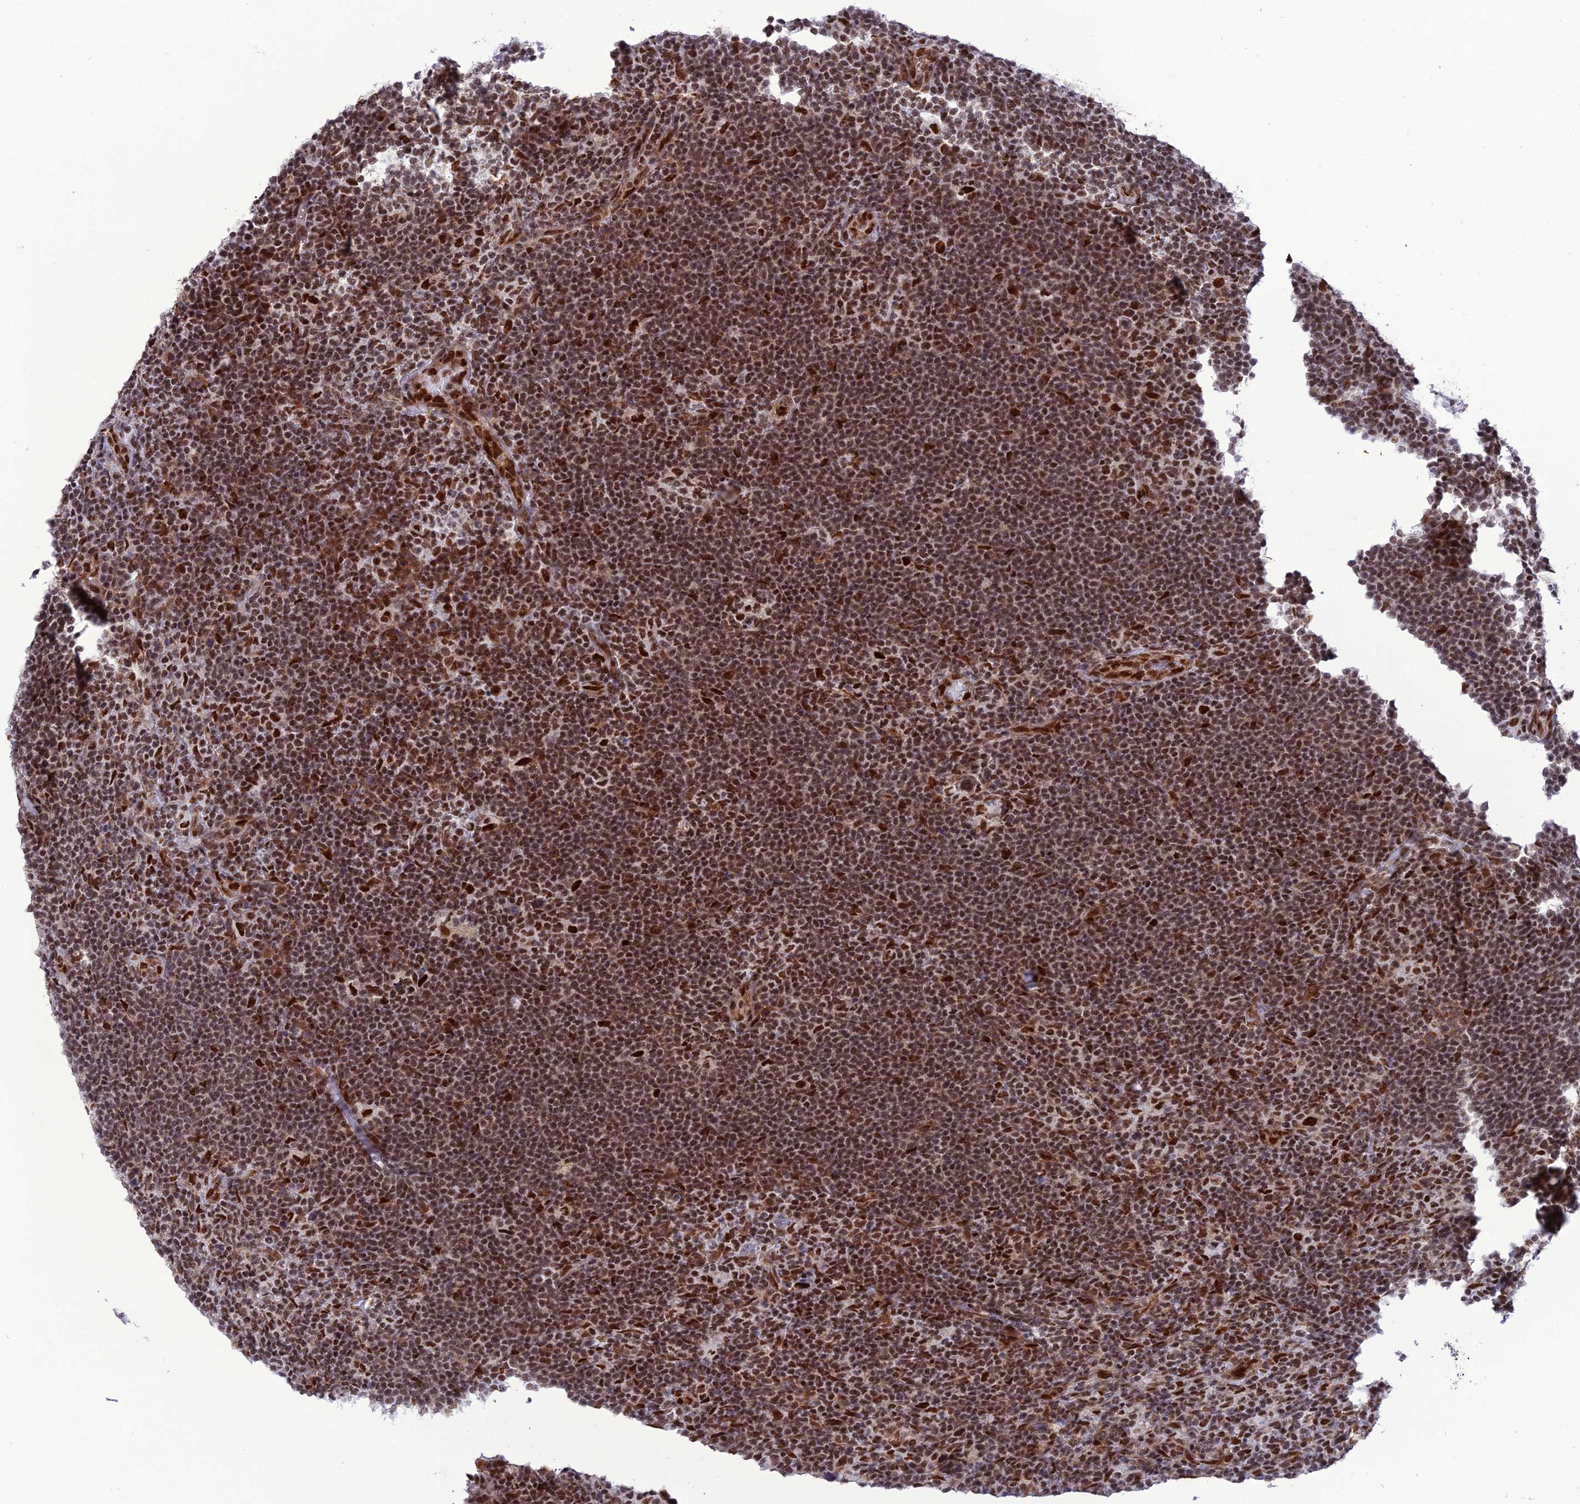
{"staining": {"intensity": "strong", "quantity": ">75%", "location": "nuclear"}, "tissue": "lymphoma", "cell_type": "Tumor cells", "image_type": "cancer", "snomed": [{"axis": "morphology", "description": "Hodgkin's disease, NOS"}, {"axis": "topography", "description": "Lymph node"}], "caption": "There is high levels of strong nuclear staining in tumor cells of lymphoma, as demonstrated by immunohistochemical staining (brown color).", "gene": "DDX1", "patient": {"sex": "female", "age": 57}}